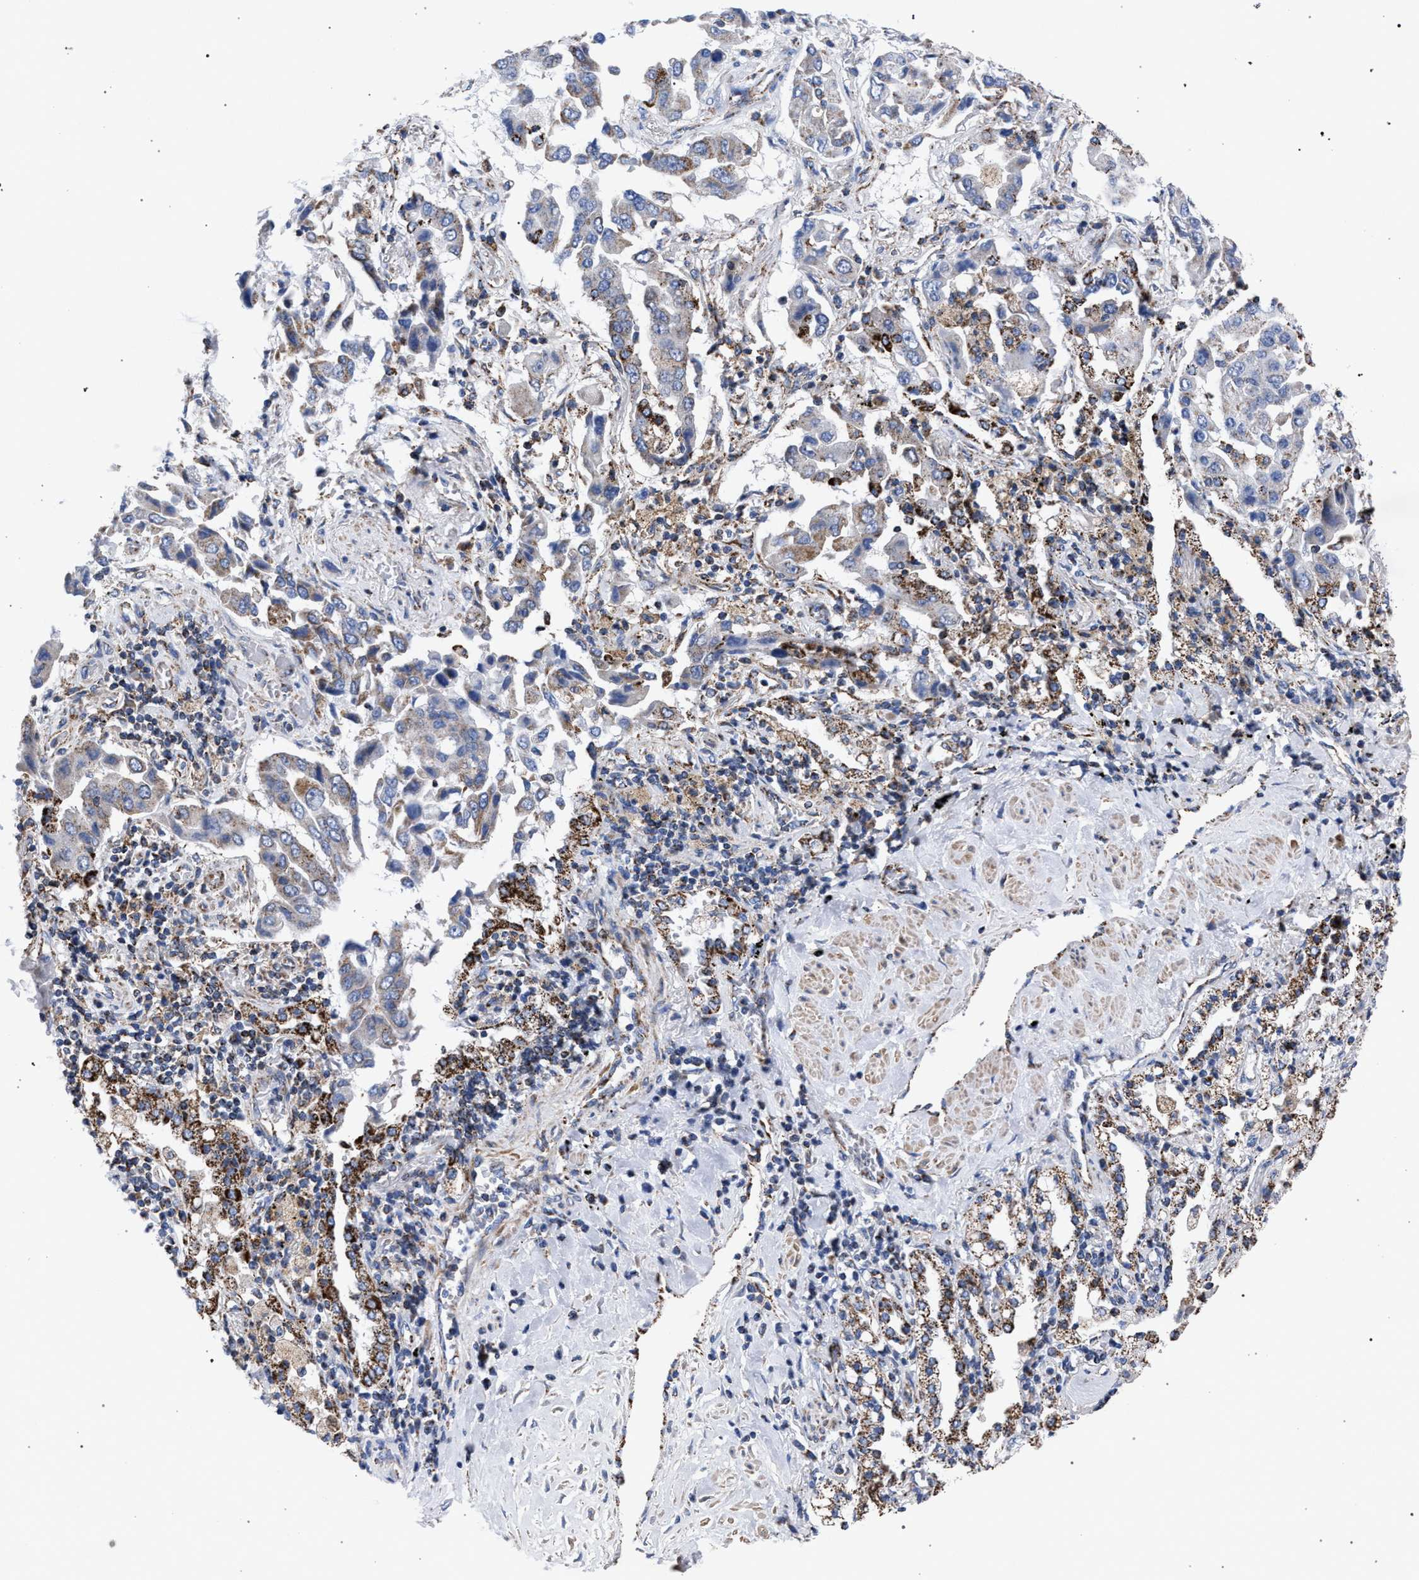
{"staining": {"intensity": "moderate", "quantity": "<25%", "location": "cytoplasmic/membranous"}, "tissue": "lung cancer", "cell_type": "Tumor cells", "image_type": "cancer", "snomed": [{"axis": "morphology", "description": "Adenocarcinoma, NOS"}, {"axis": "topography", "description": "Lung"}], "caption": "Human adenocarcinoma (lung) stained with a brown dye exhibits moderate cytoplasmic/membranous positive staining in approximately <25% of tumor cells.", "gene": "ACADS", "patient": {"sex": "female", "age": 65}}